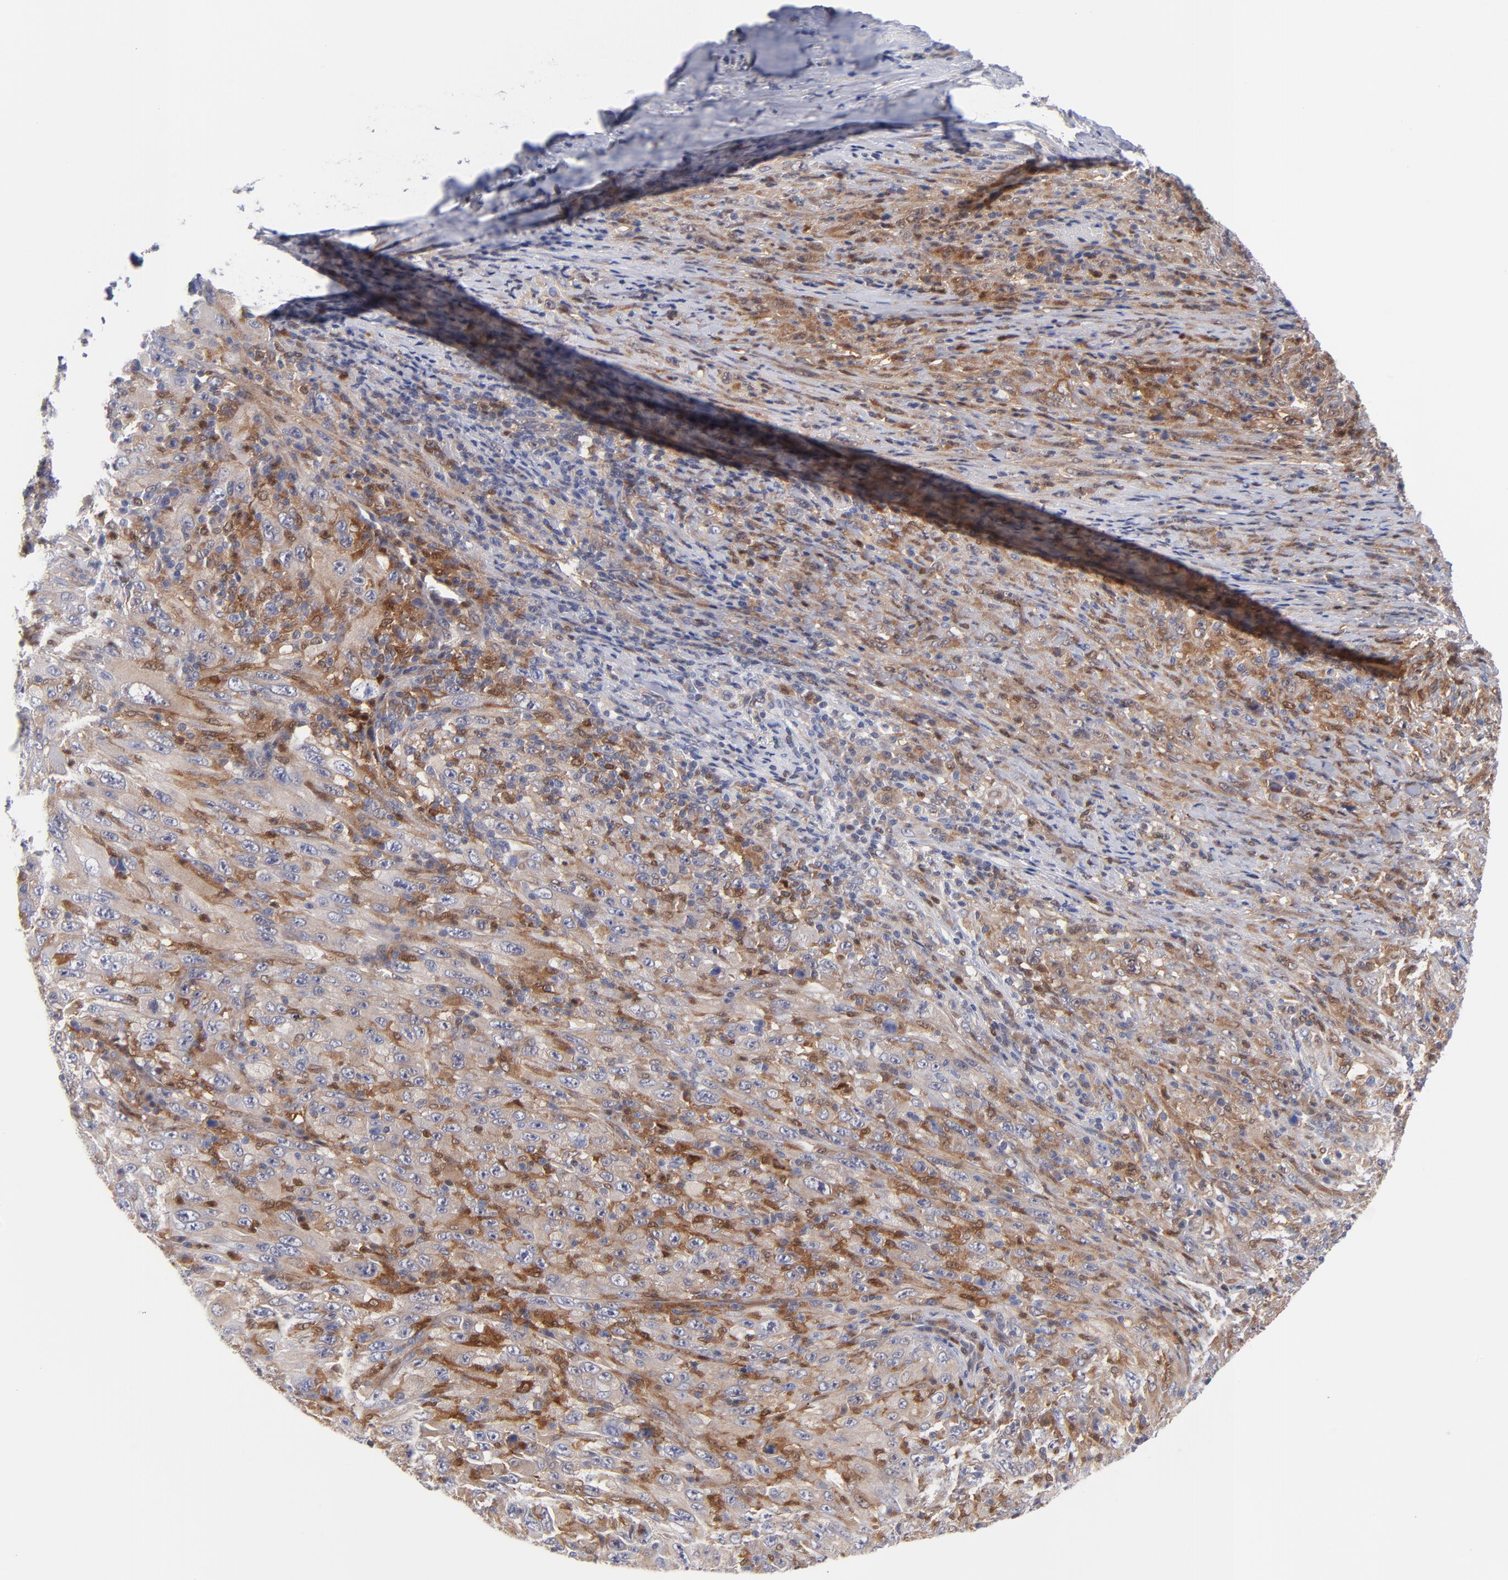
{"staining": {"intensity": "moderate", "quantity": "25%-75%", "location": "cytoplasmic/membranous"}, "tissue": "melanoma", "cell_type": "Tumor cells", "image_type": "cancer", "snomed": [{"axis": "morphology", "description": "Malignant melanoma, Metastatic site"}, {"axis": "topography", "description": "Skin"}], "caption": "IHC image of human malignant melanoma (metastatic site) stained for a protein (brown), which reveals medium levels of moderate cytoplasmic/membranous staining in approximately 25%-75% of tumor cells.", "gene": "BID", "patient": {"sex": "female", "age": 56}}